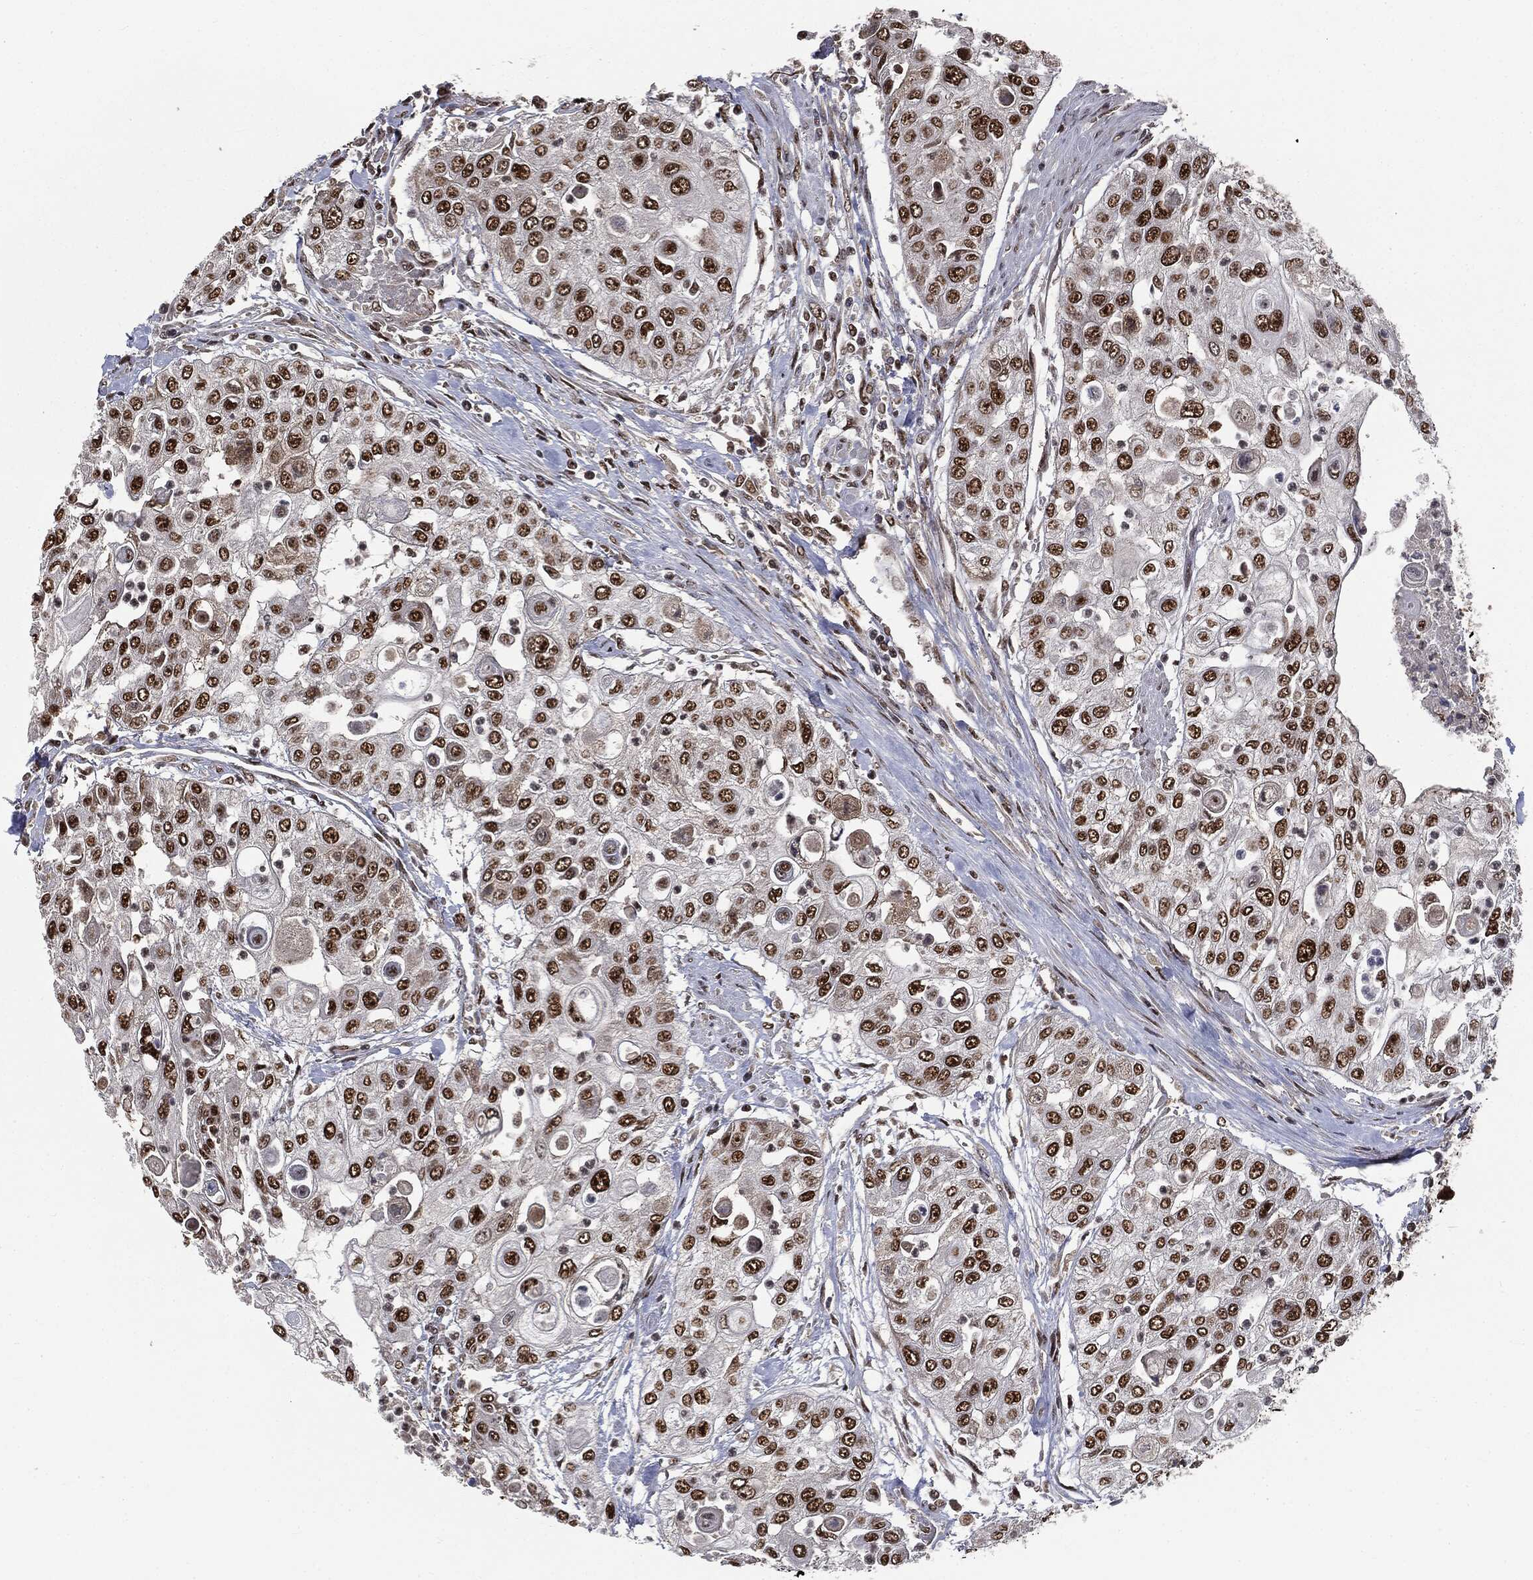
{"staining": {"intensity": "strong", "quantity": ">75%", "location": "nuclear"}, "tissue": "urothelial cancer", "cell_type": "Tumor cells", "image_type": "cancer", "snomed": [{"axis": "morphology", "description": "Urothelial carcinoma, High grade"}, {"axis": "topography", "description": "Urinary bladder"}], "caption": "Protein analysis of high-grade urothelial carcinoma tissue displays strong nuclear positivity in about >75% of tumor cells.", "gene": "DPH2", "patient": {"sex": "female", "age": 79}}